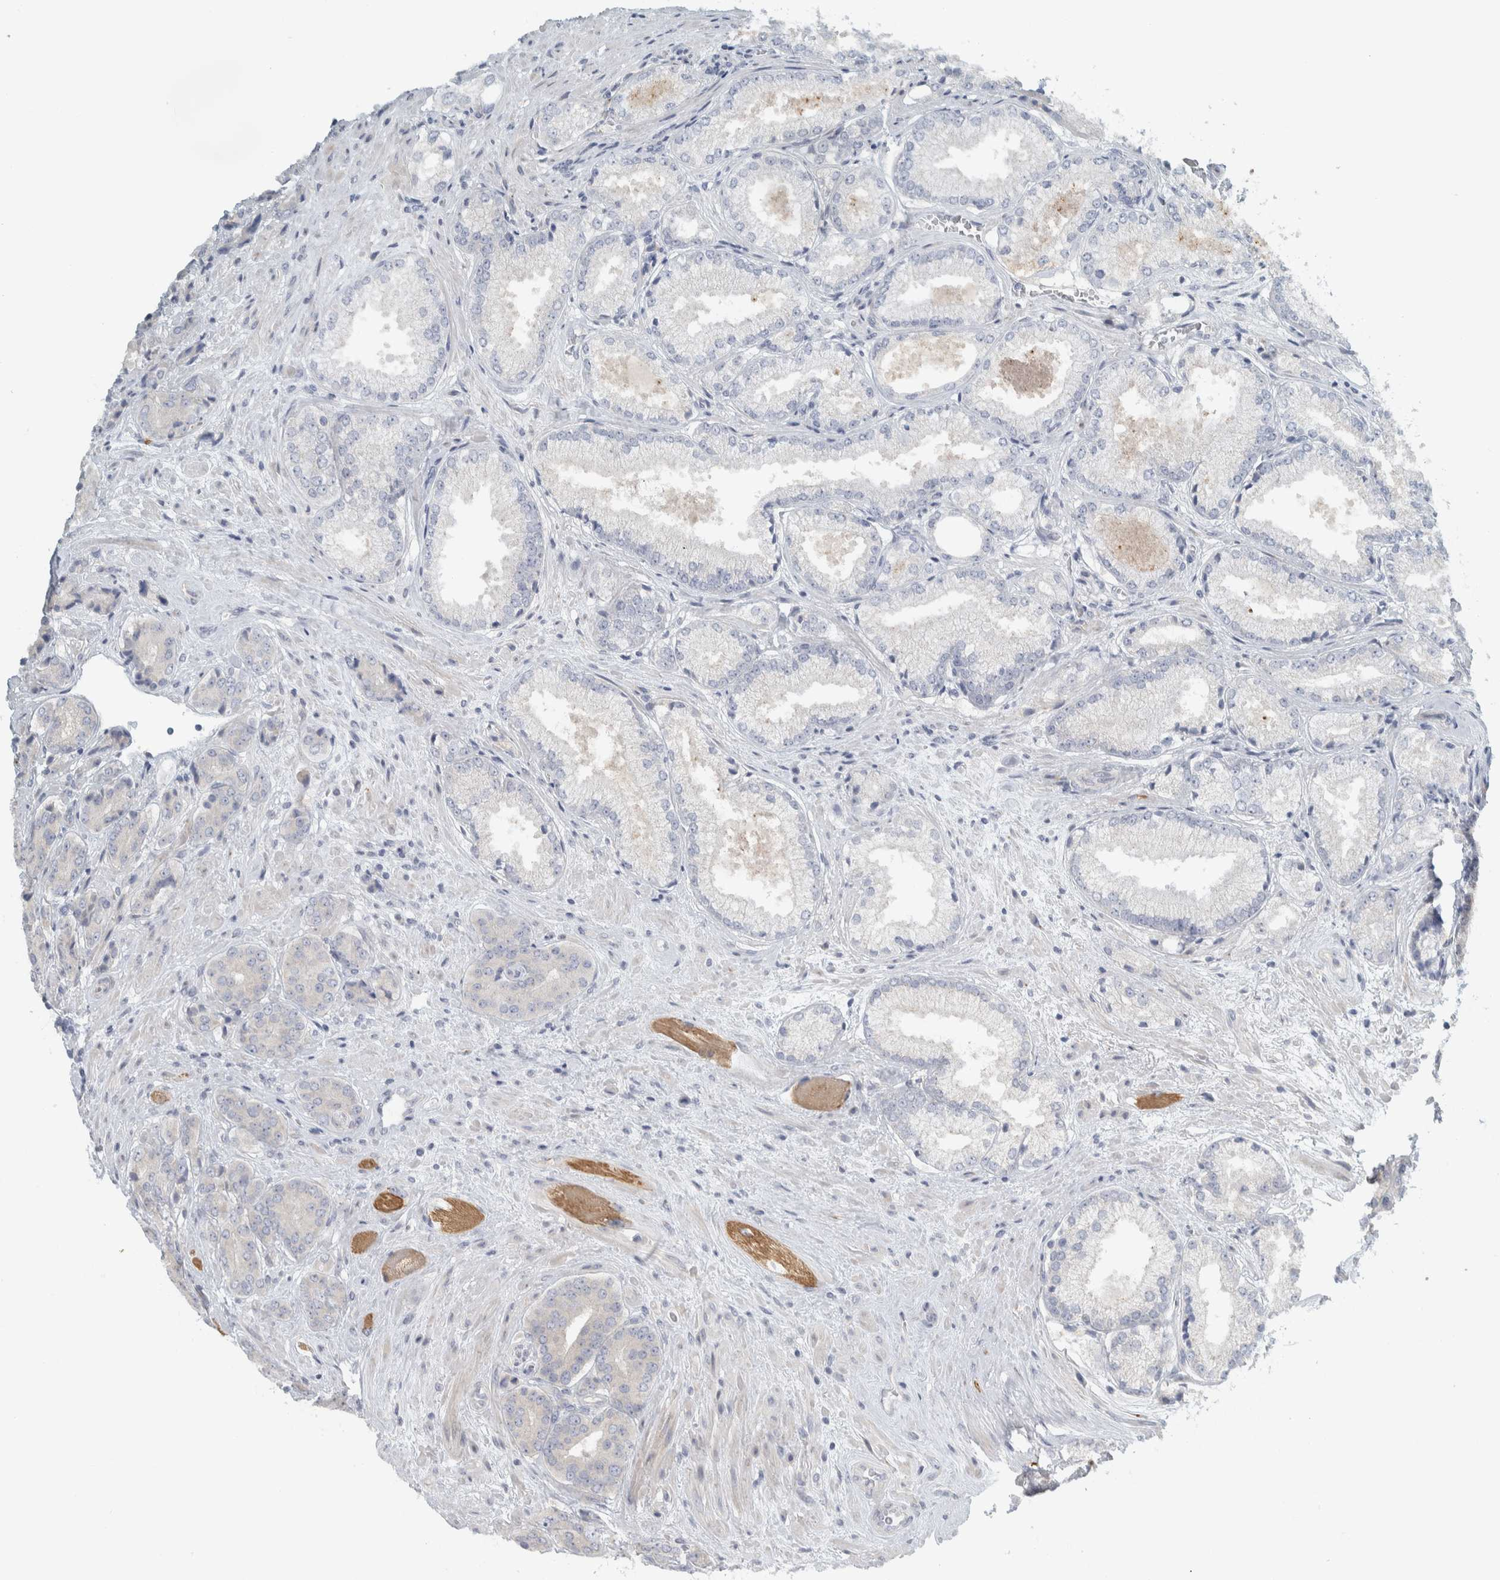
{"staining": {"intensity": "negative", "quantity": "none", "location": "none"}, "tissue": "prostate cancer", "cell_type": "Tumor cells", "image_type": "cancer", "snomed": [{"axis": "morphology", "description": "Adenocarcinoma, High grade"}, {"axis": "topography", "description": "Prostate"}], "caption": "Immunohistochemistry (IHC) micrograph of human prostate cancer (adenocarcinoma (high-grade)) stained for a protein (brown), which demonstrates no expression in tumor cells.", "gene": "HGS", "patient": {"sex": "male", "age": 71}}